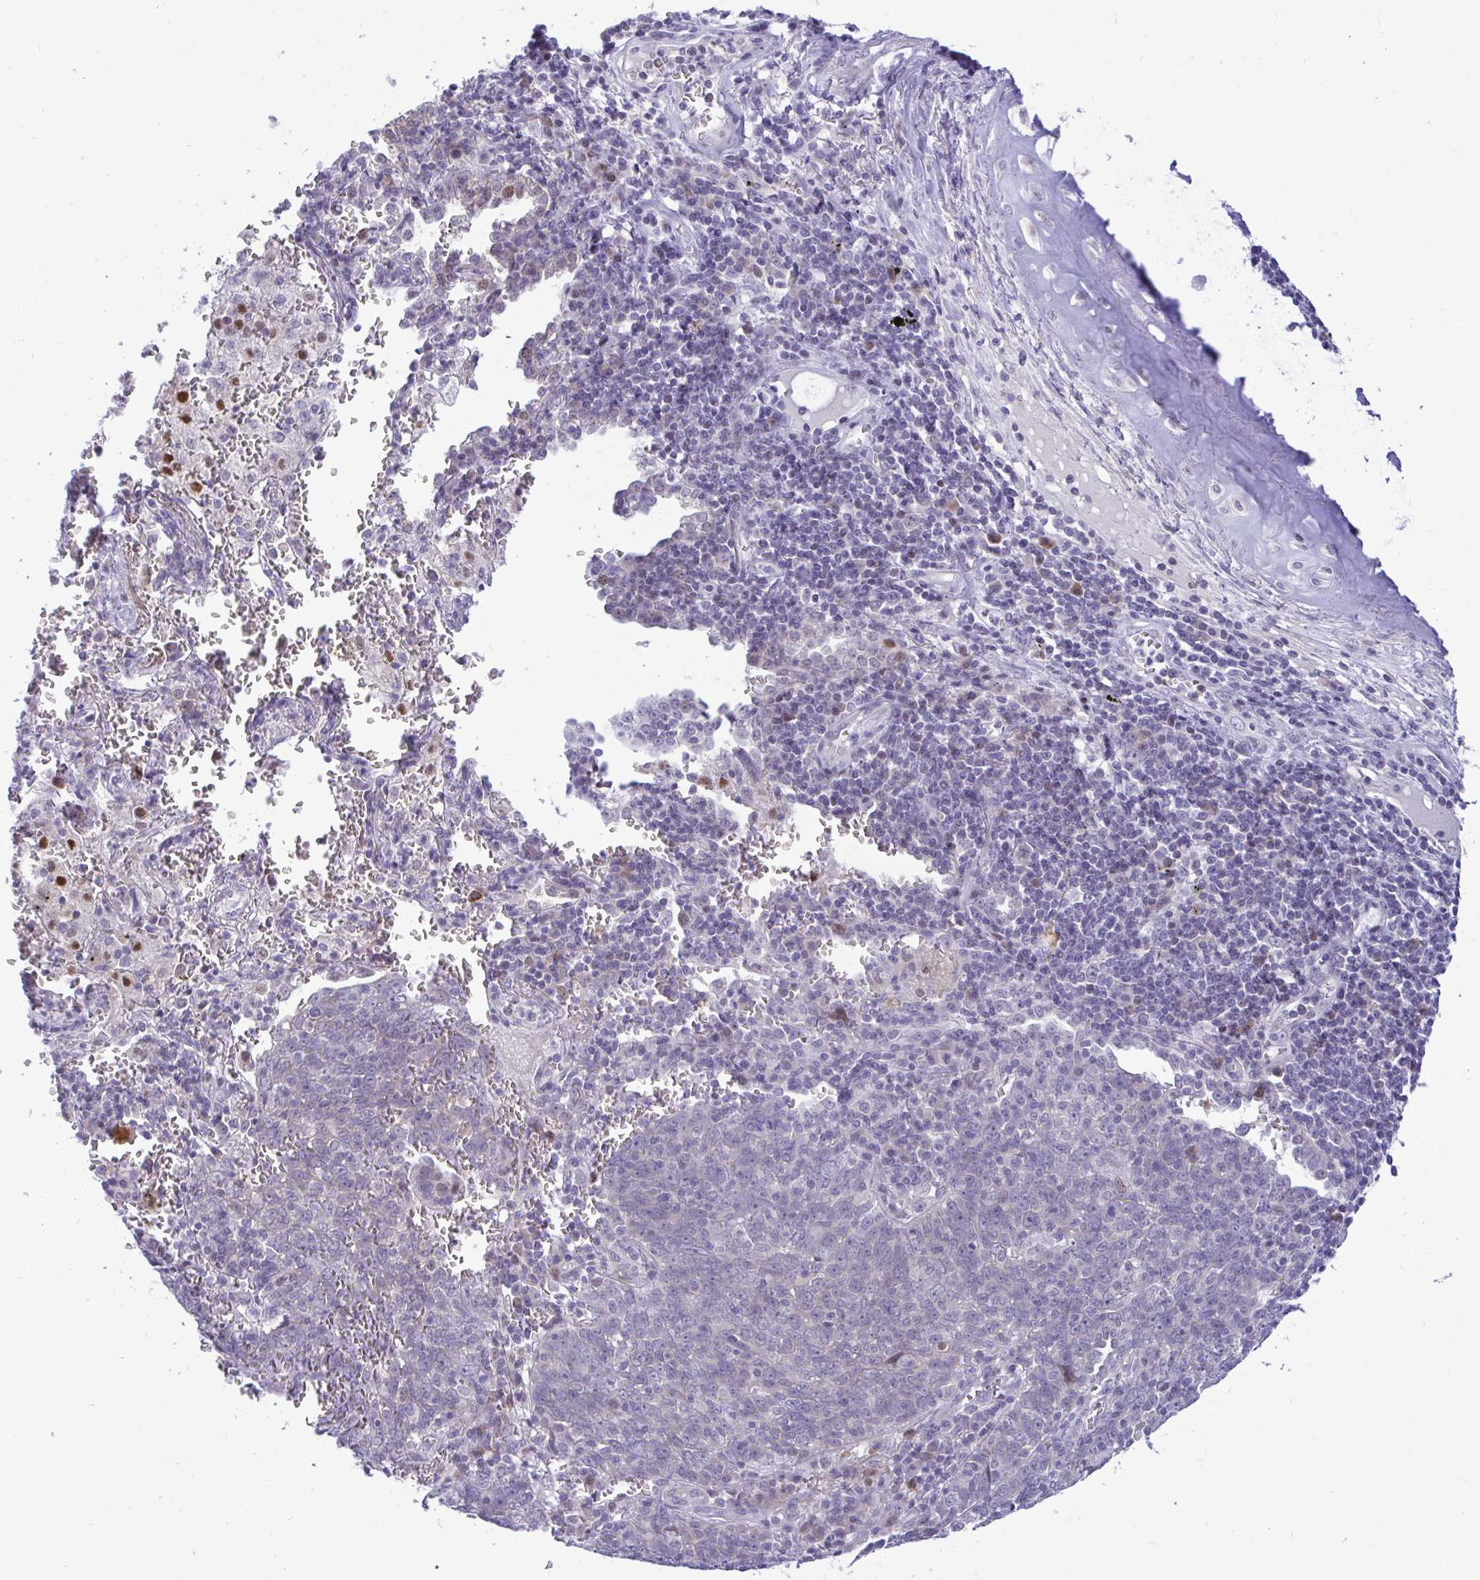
{"staining": {"intensity": "weak", "quantity": "25%-75%", "location": "cytoplasmic/membranous"}, "tissue": "lung cancer", "cell_type": "Tumor cells", "image_type": "cancer", "snomed": [{"axis": "morphology", "description": "Squamous cell carcinoma, NOS"}, {"axis": "topography", "description": "Lung"}], "caption": "This is an image of immunohistochemistry staining of lung cancer, which shows weak expression in the cytoplasmic/membranous of tumor cells.", "gene": "EPOP", "patient": {"sex": "female", "age": 72}}